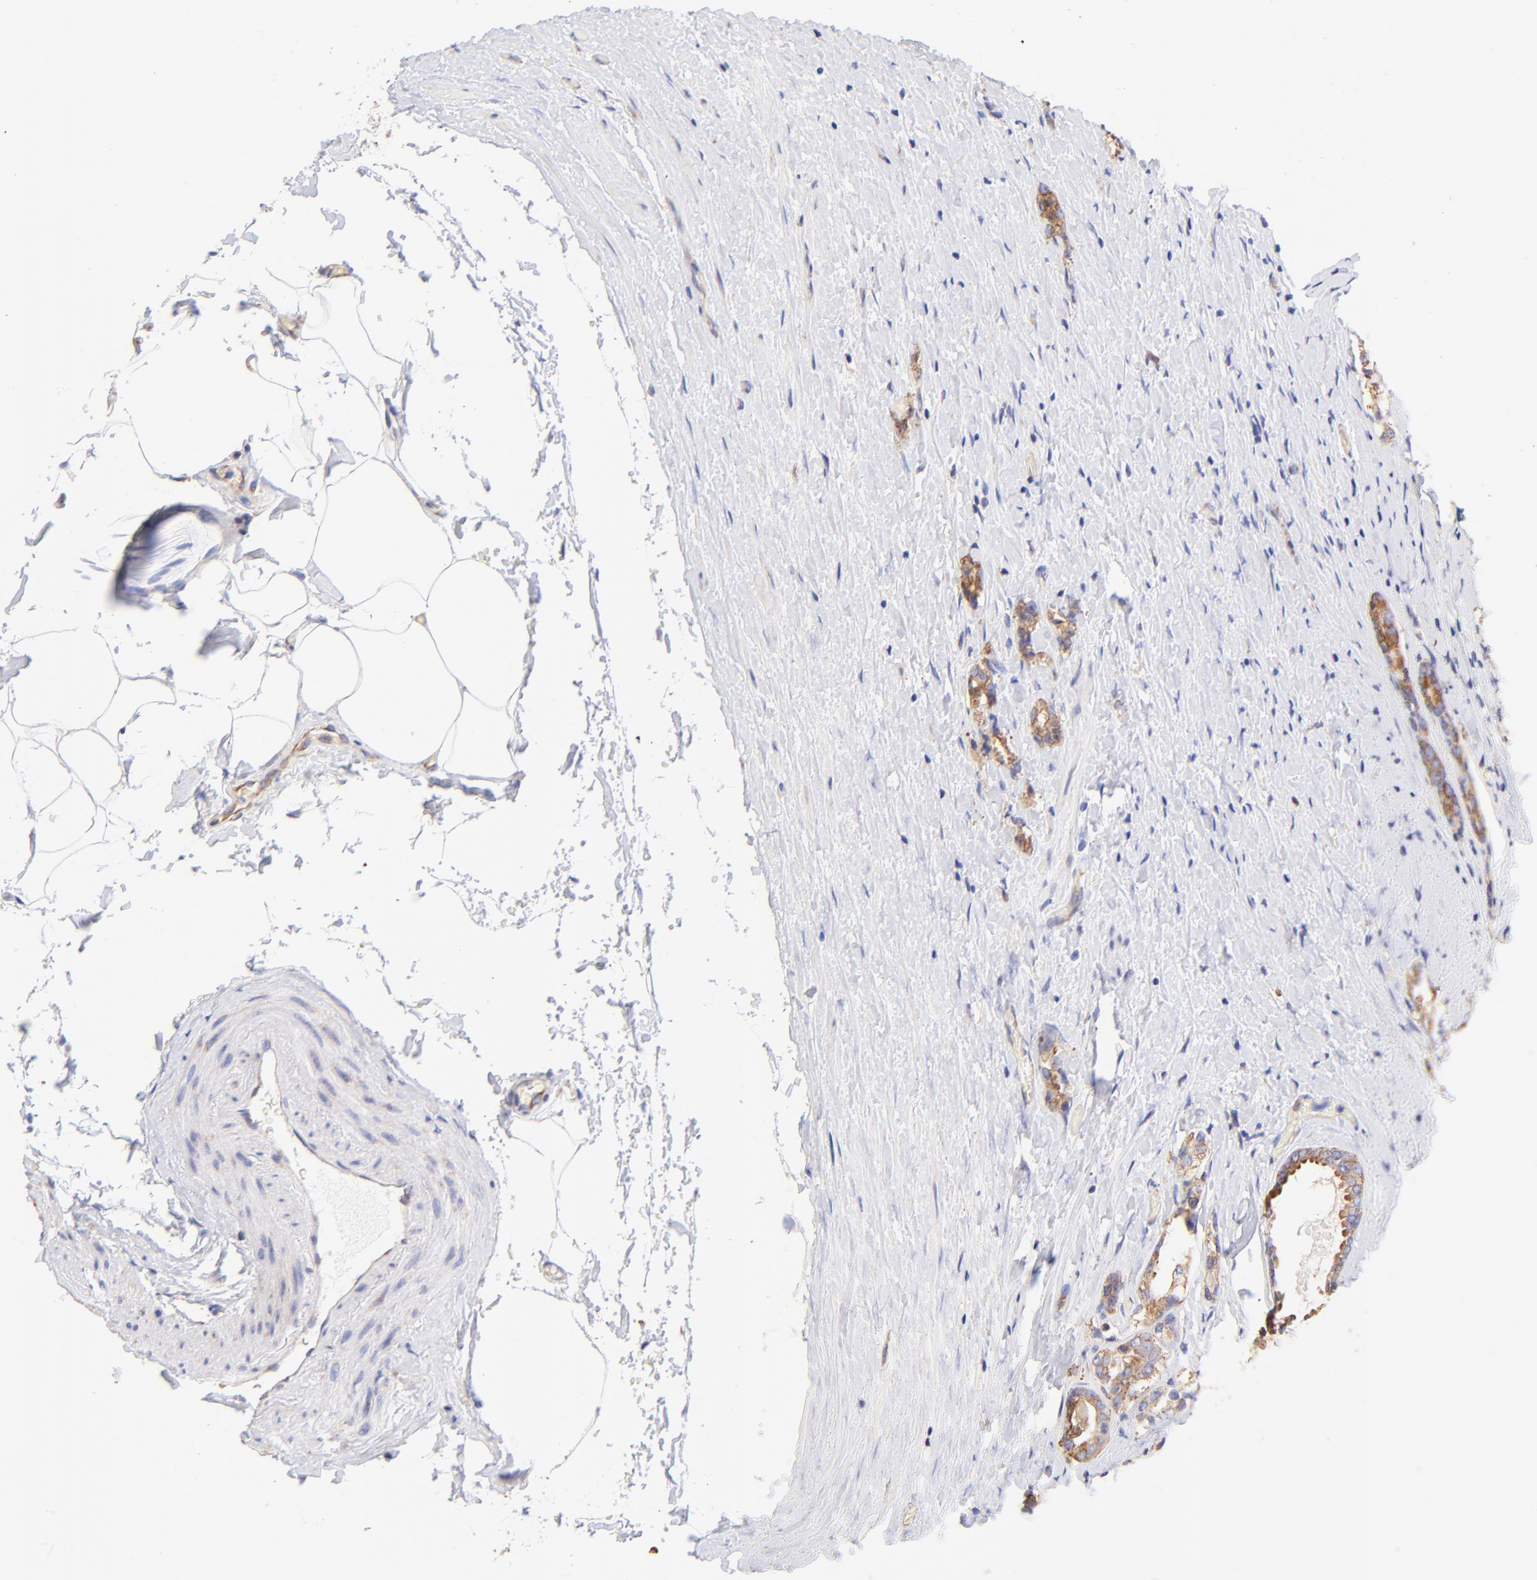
{"staining": {"intensity": "moderate", "quantity": ">75%", "location": "cytoplasmic/membranous"}, "tissue": "prostate cancer", "cell_type": "Tumor cells", "image_type": "cancer", "snomed": [{"axis": "morphology", "description": "Adenocarcinoma, Medium grade"}, {"axis": "topography", "description": "Prostate"}], "caption": "Immunohistochemistry of adenocarcinoma (medium-grade) (prostate) shows medium levels of moderate cytoplasmic/membranous expression in about >75% of tumor cells.", "gene": "RPL30", "patient": {"sex": "male", "age": 59}}